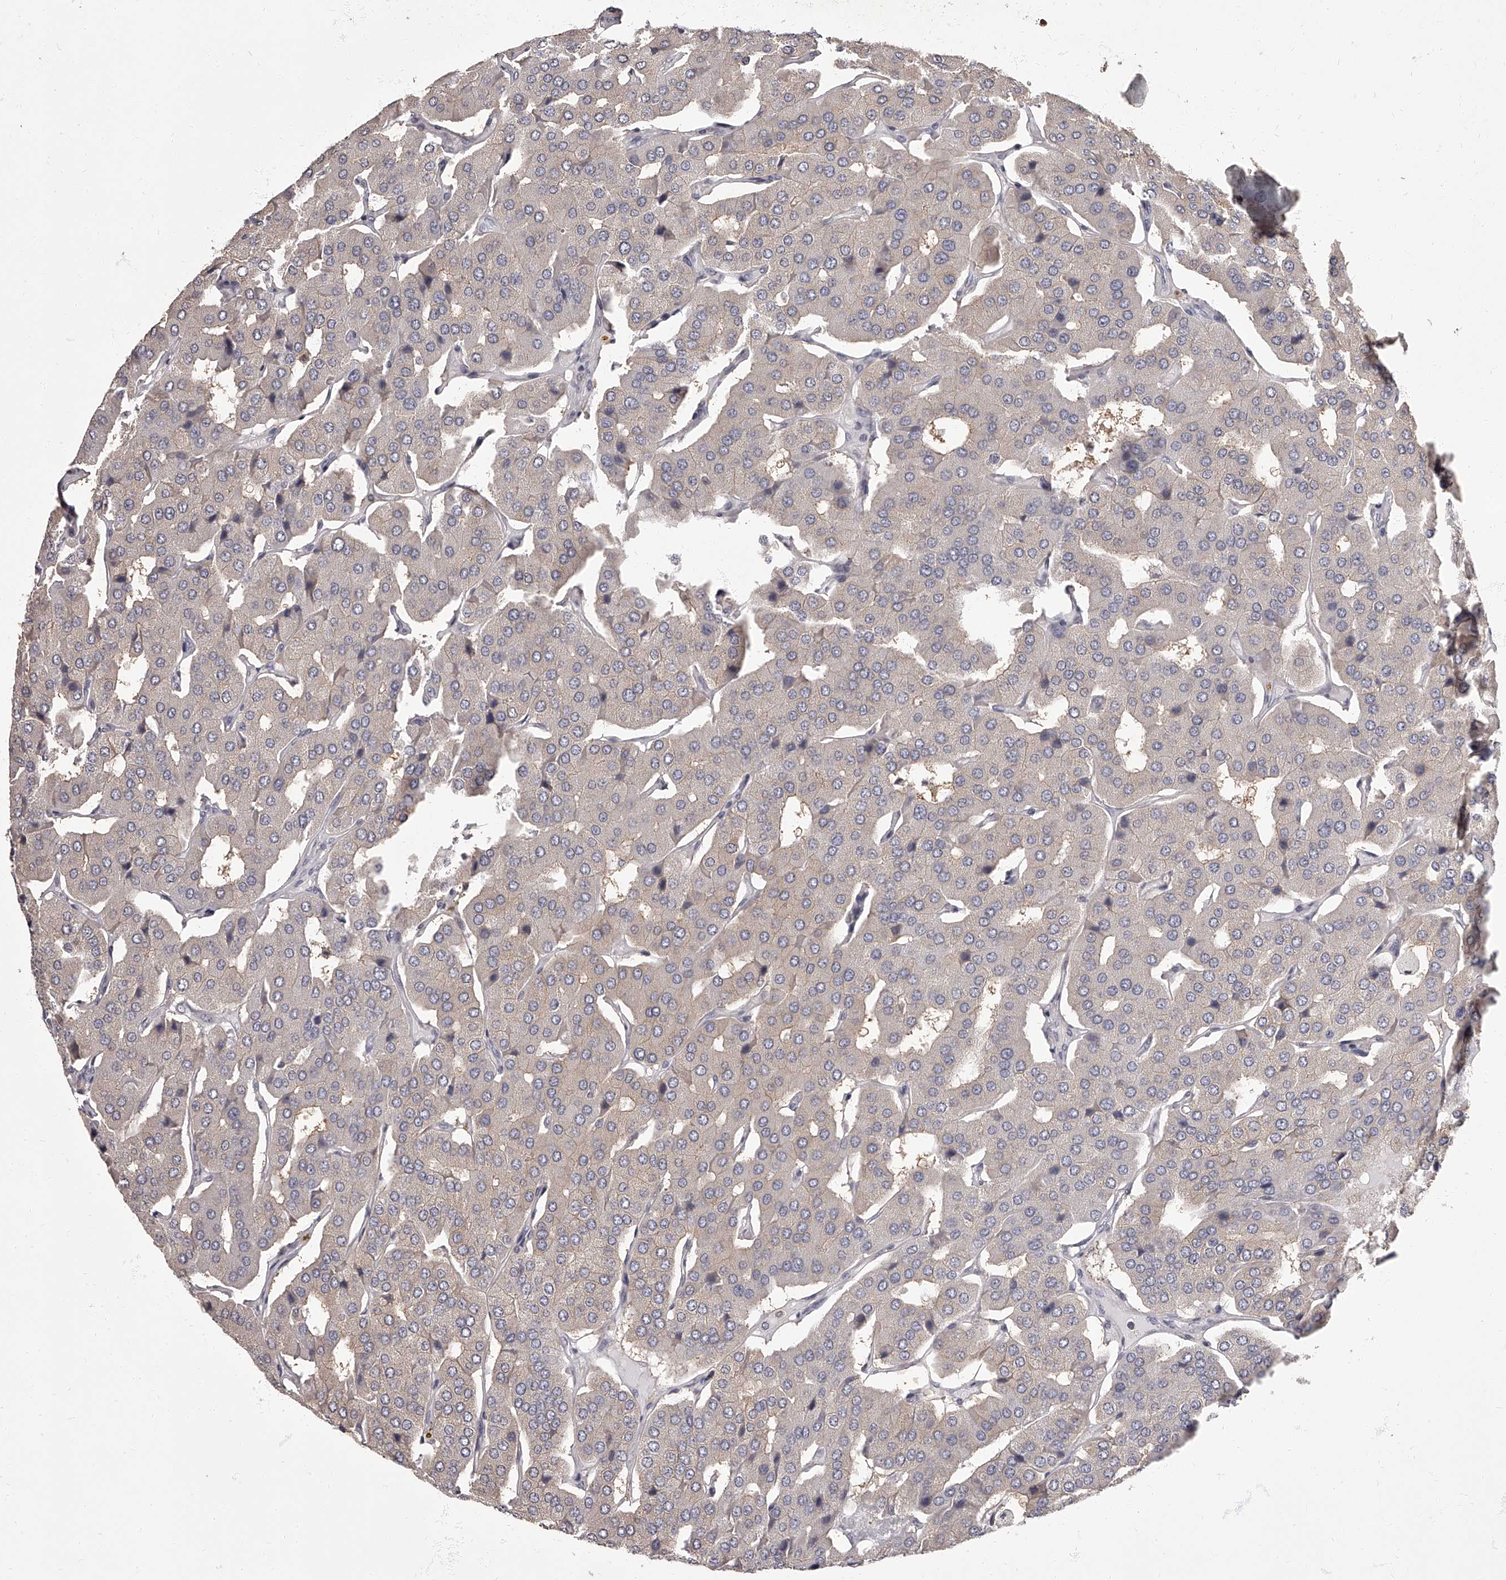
{"staining": {"intensity": "negative", "quantity": "none", "location": "none"}, "tissue": "parathyroid gland", "cell_type": "Glandular cells", "image_type": "normal", "snomed": [{"axis": "morphology", "description": "Normal tissue, NOS"}, {"axis": "morphology", "description": "Adenoma, NOS"}, {"axis": "topography", "description": "Parathyroid gland"}], "caption": "An IHC histopathology image of benign parathyroid gland is shown. There is no staining in glandular cells of parathyroid gland. (Stains: DAB immunohistochemistry with hematoxylin counter stain, Microscopy: brightfield microscopy at high magnification).", "gene": "APEH", "patient": {"sex": "female", "age": 86}}